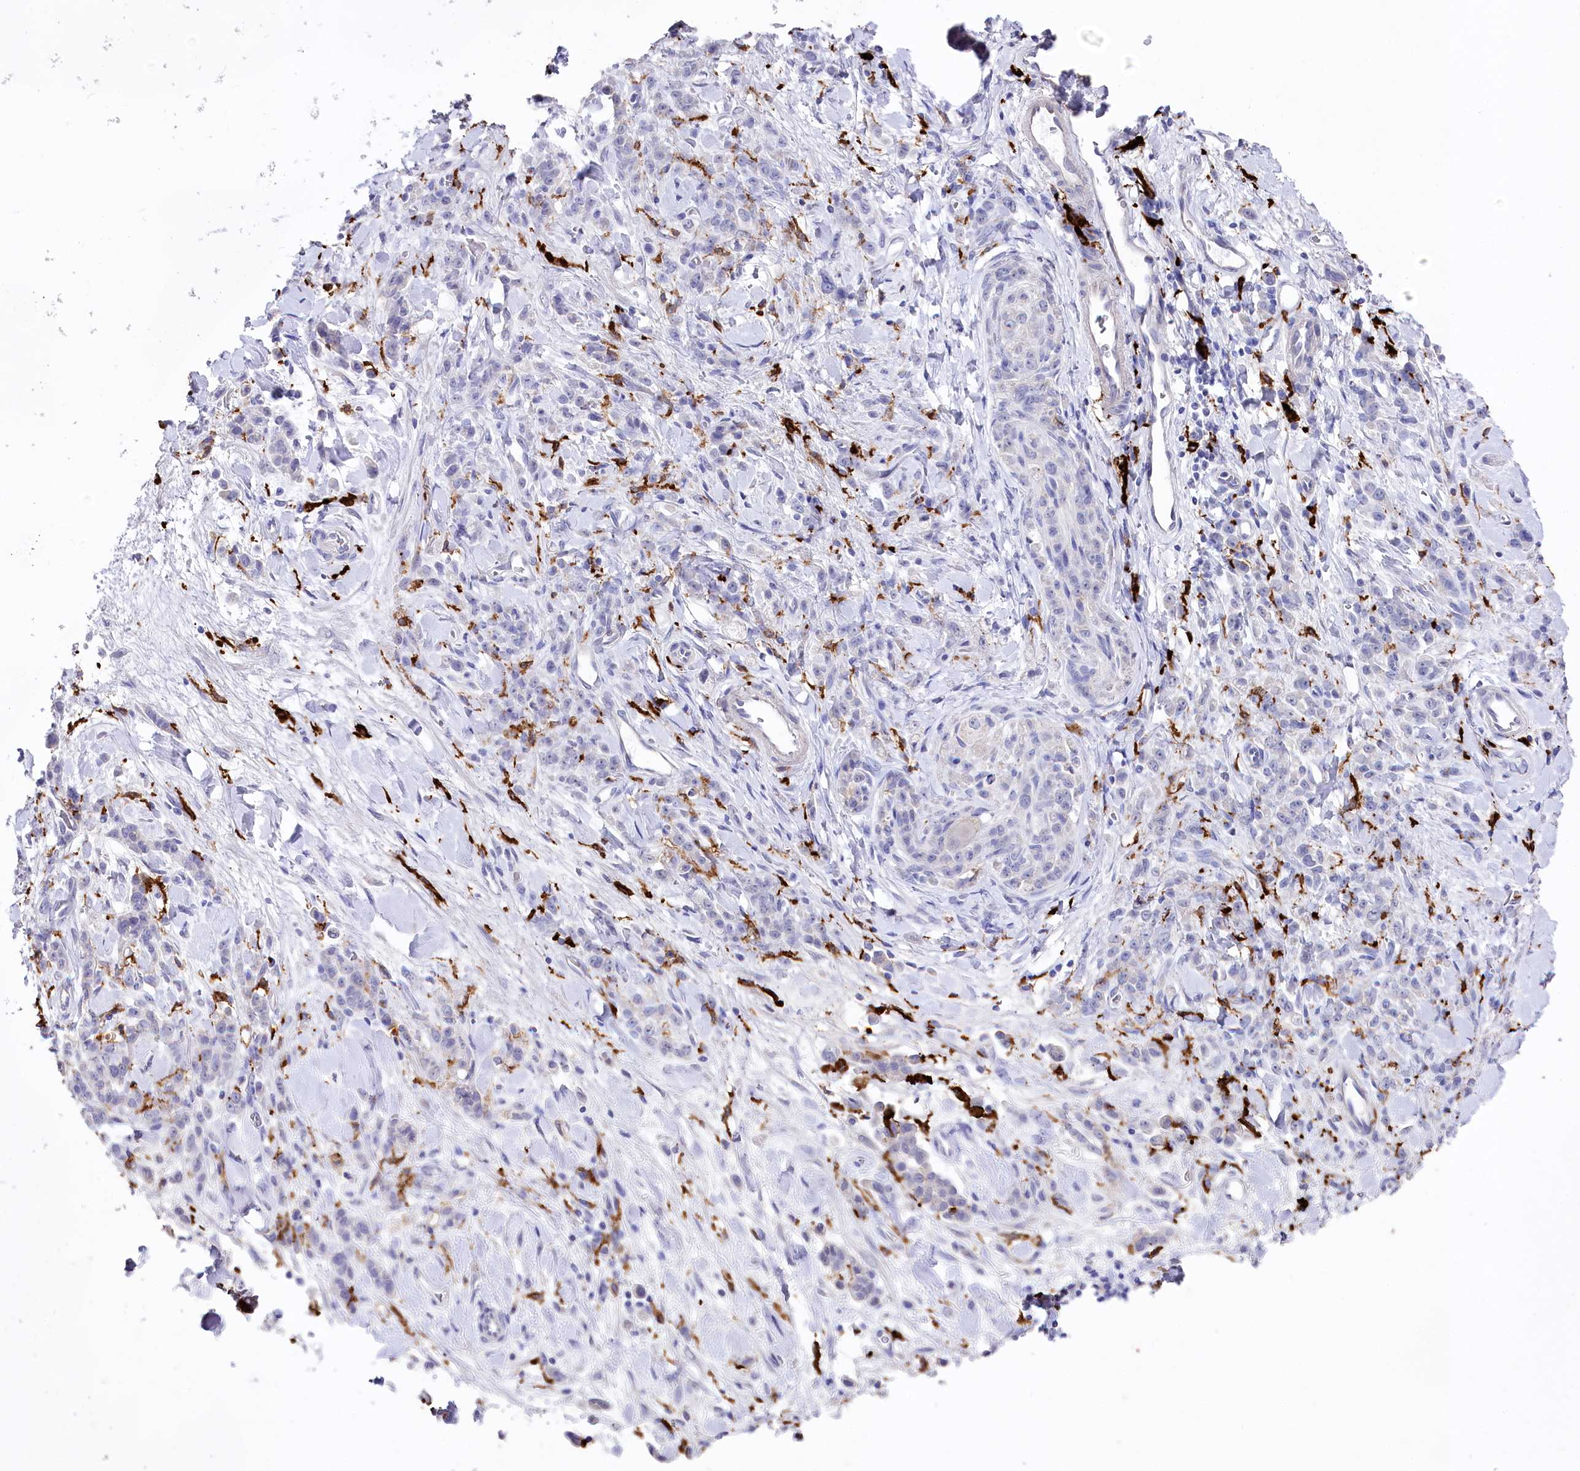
{"staining": {"intensity": "negative", "quantity": "none", "location": "none"}, "tissue": "stomach cancer", "cell_type": "Tumor cells", "image_type": "cancer", "snomed": [{"axis": "morphology", "description": "Normal tissue, NOS"}, {"axis": "morphology", "description": "Adenocarcinoma, NOS"}, {"axis": "topography", "description": "Stomach"}], "caption": "IHC histopathology image of stomach cancer stained for a protein (brown), which displays no staining in tumor cells.", "gene": "CLEC4M", "patient": {"sex": "male", "age": 82}}